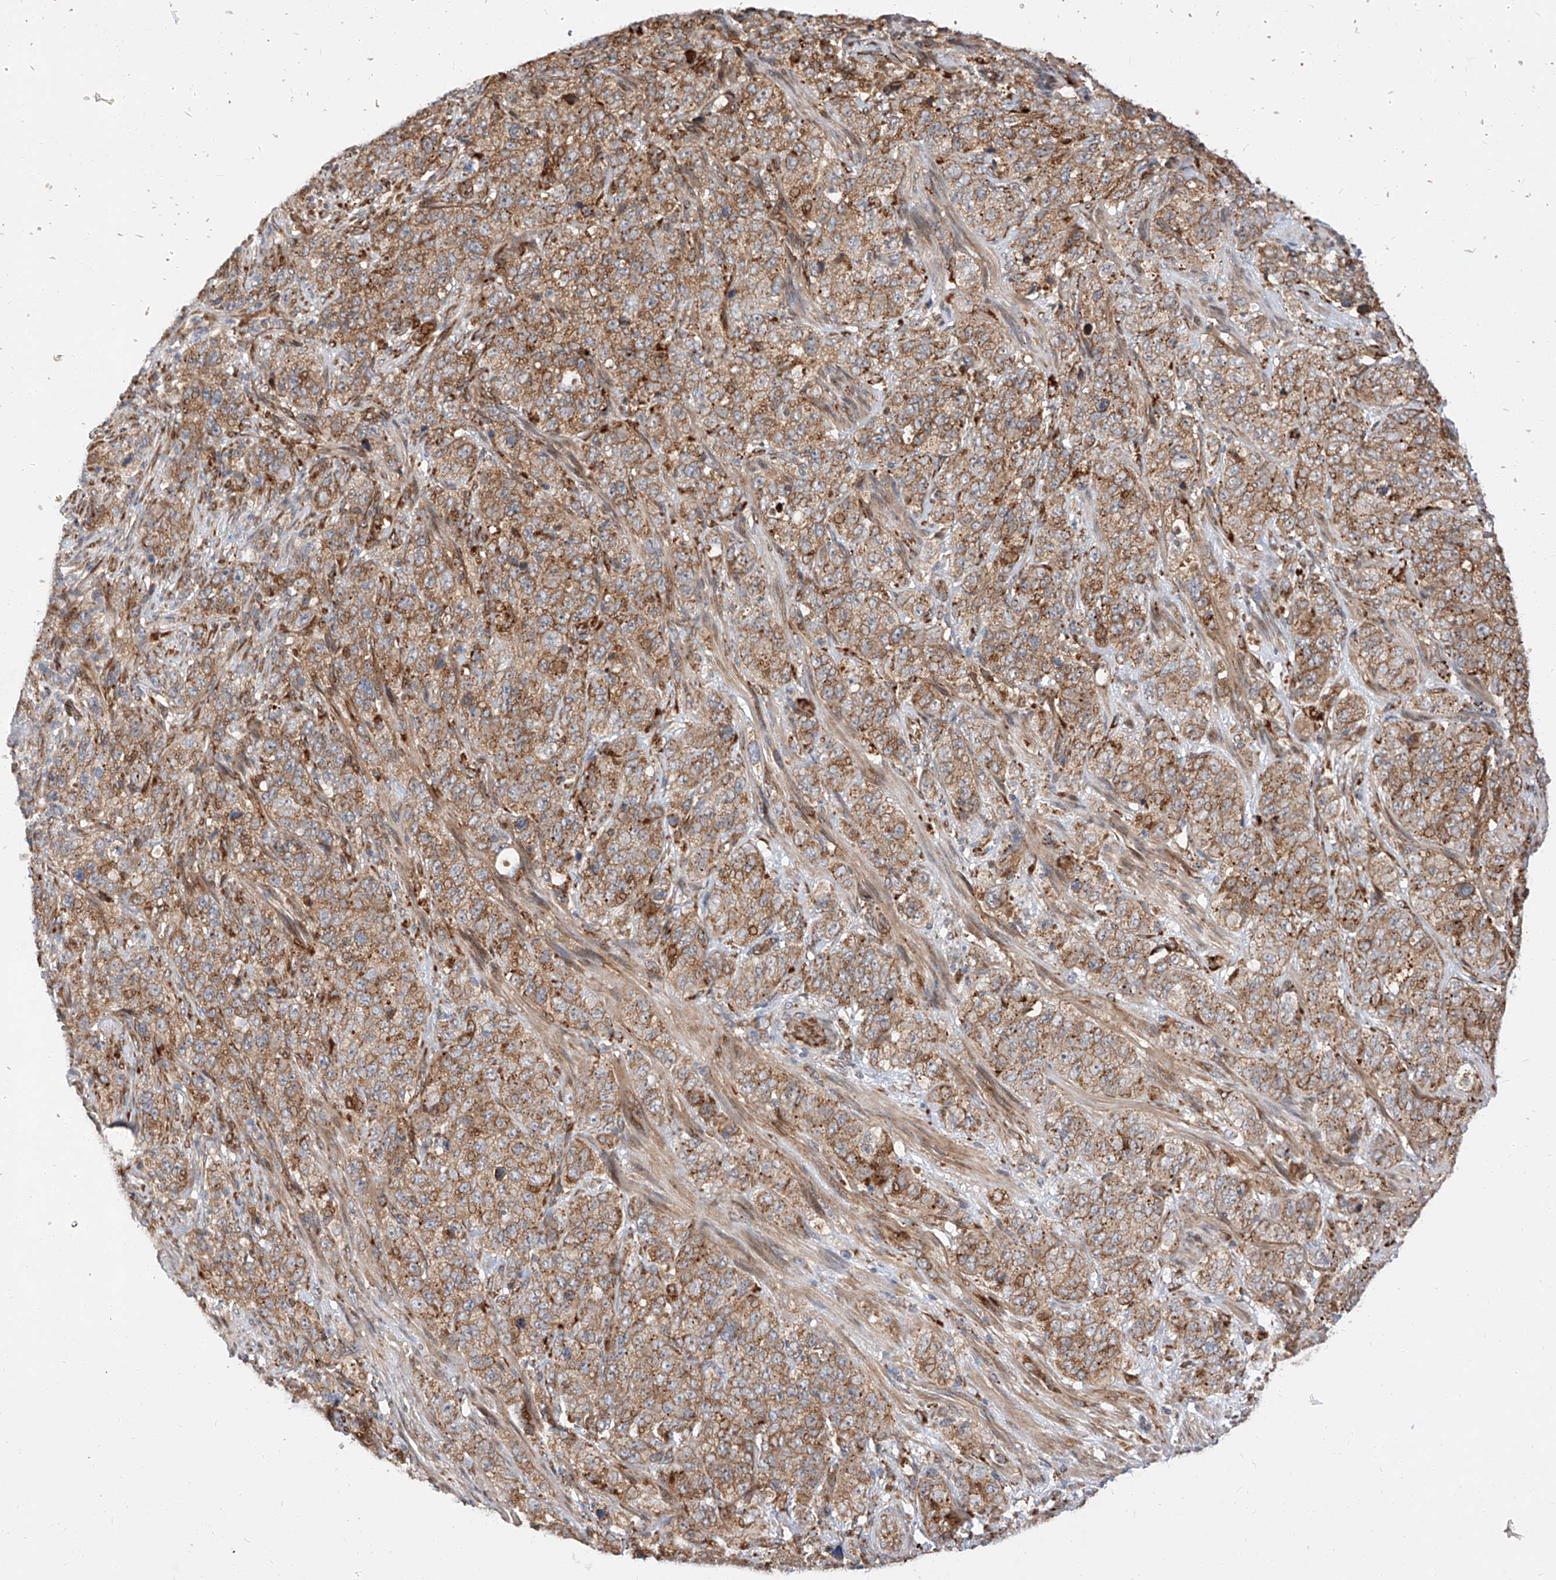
{"staining": {"intensity": "moderate", "quantity": ">75%", "location": "cytoplasmic/membranous"}, "tissue": "stomach cancer", "cell_type": "Tumor cells", "image_type": "cancer", "snomed": [{"axis": "morphology", "description": "Adenocarcinoma, NOS"}, {"axis": "topography", "description": "Stomach"}], "caption": "A brown stain highlights moderate cytoplasmic/membranous positivity of a protein in human stomach adenocarcinoma tumor cells. The staining is performed using DAB (3,3'-diaminobenzidine) brown chromogen to label protein expression. The nuclei are counter-stained blue using hematoxylin.", "gene": "DIRAS3", "patient": {"sex": "male", "age": 48}}